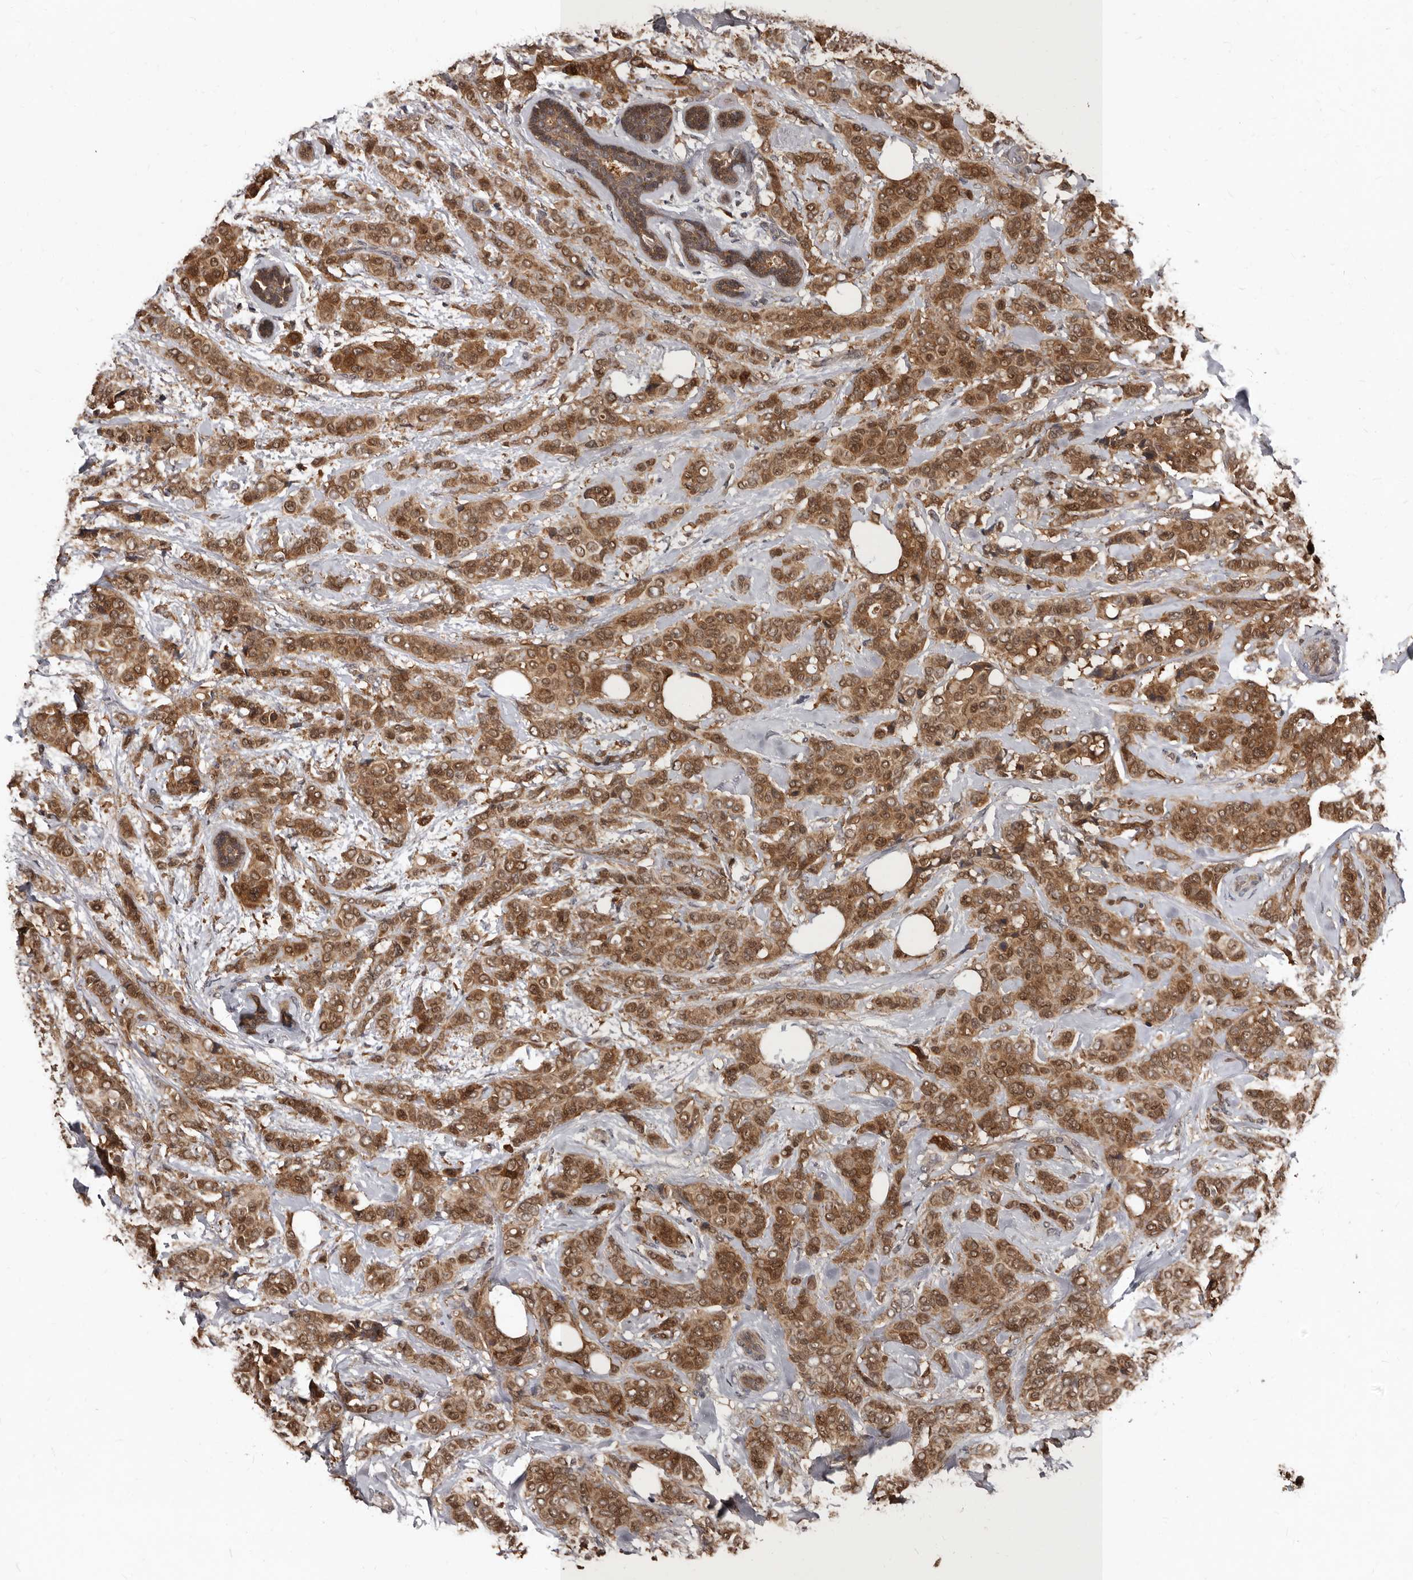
{"staining": {"intensity": "moderate", "quantity": ">75%", "location": "cytoplasmic/membranous"}, "tissue": "breast cancer", "cell_type": "Tumor cells", "image_type": "cancer", "snomed": [{"axis": "morphology", "description": "Lobular carcinoma"}, {"axis": "topography", "description": "Breast"}], "caption": "The photomicrograph displays staining of breast cancer, revealing moderate cytoplasmic/membranous protein expression (brown color) within tumor cells.", "gene": "PMVK", "patient": {"sex": "female", "age": 51}}